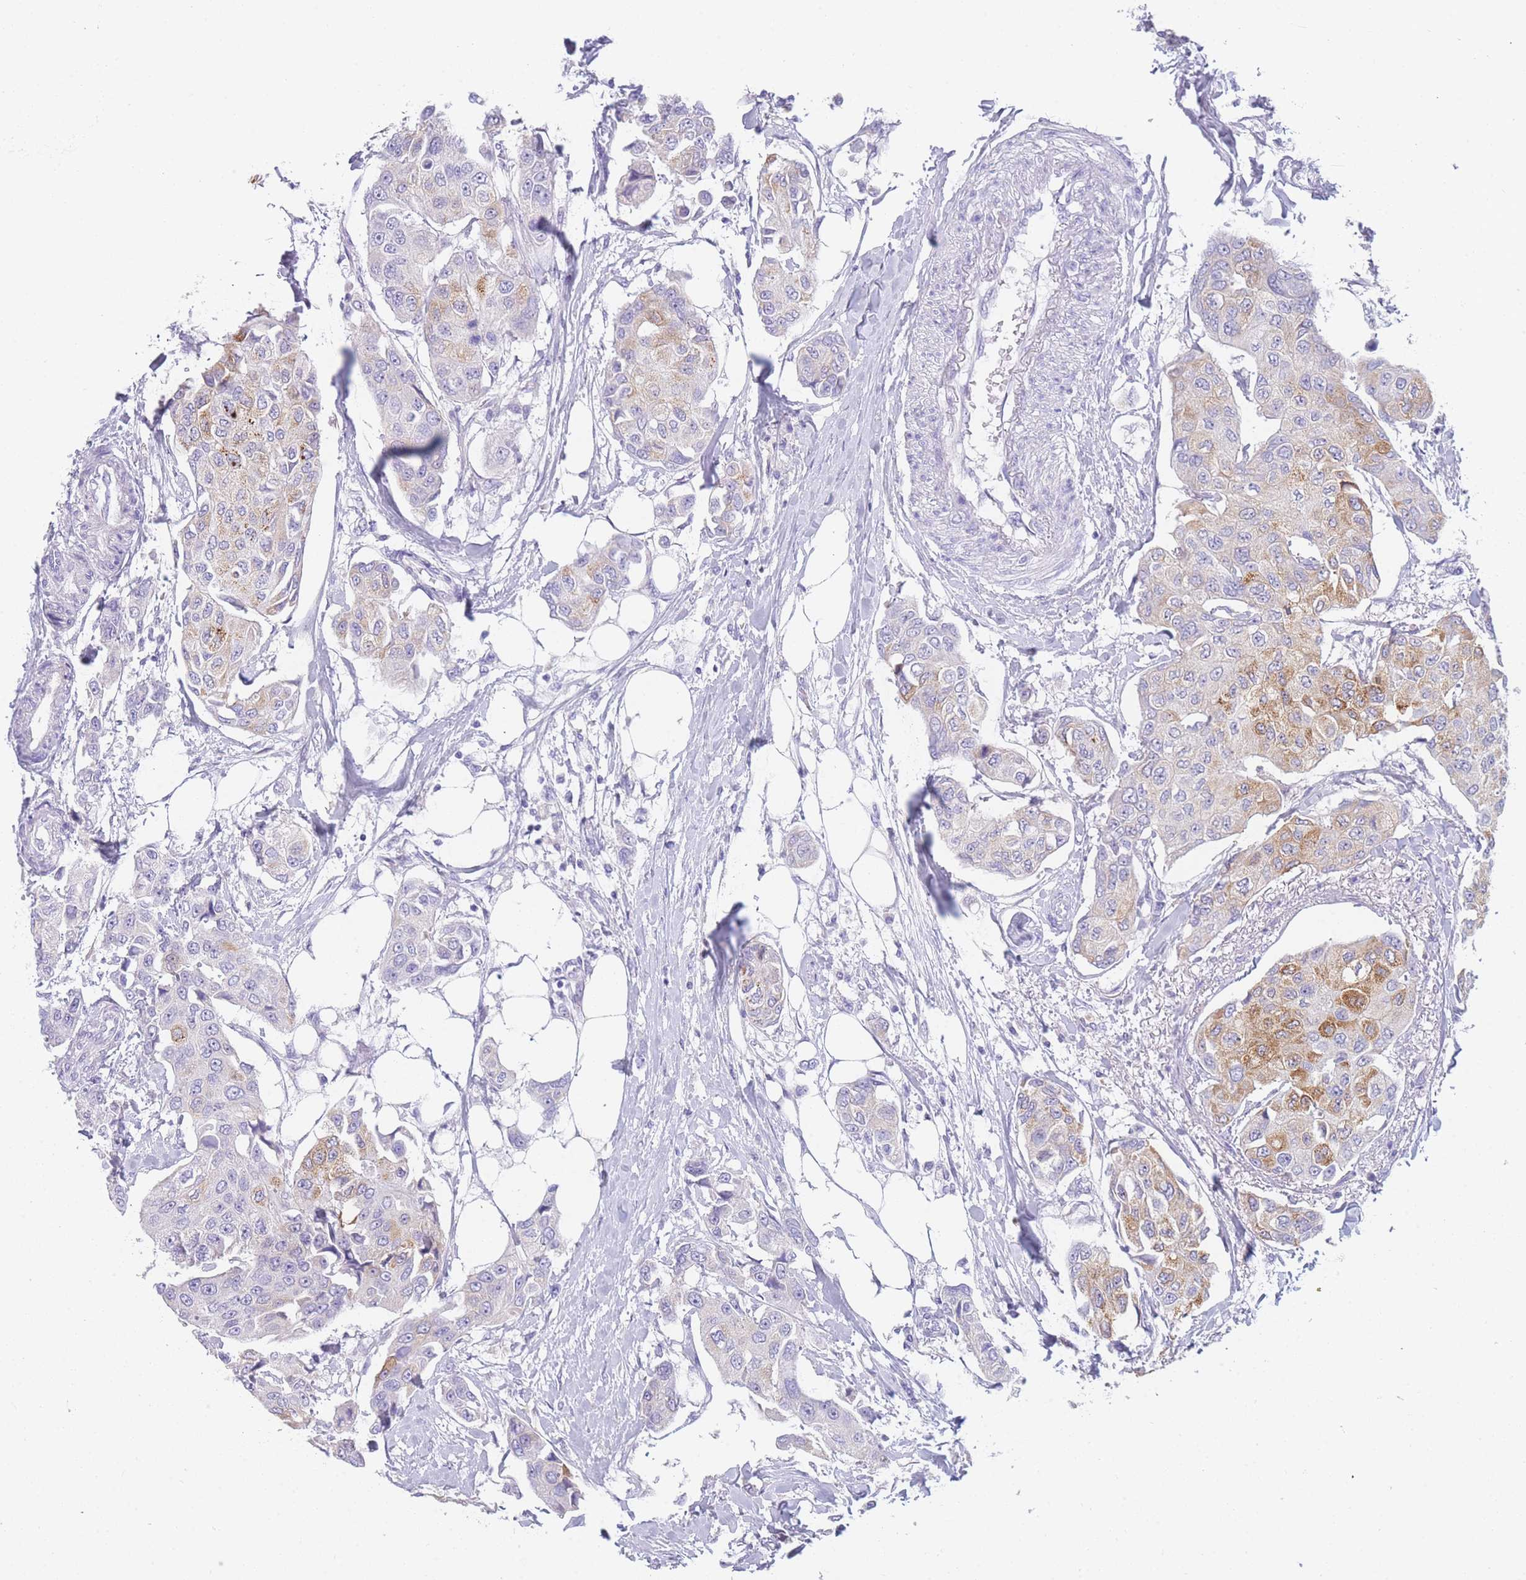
{"staining": {"intensity": "moderate", "quantity": "<25%", "location": "cytoplasmic/membranous"}, "tissue": "breast cancer", "cell_type": "Tumor cells", "image_type": "cancer", "snomed": [{"axis": "morphology", "description": "Duct carcinoma"}, {"axis": "topography", "description": "Breast"}], "caption": "Immunohistochemistry of human breast infiltrating ductal carcinoma displays low levels of moderate cytoplasmic/membranous staining in about <25% of tumor cells.", "gene": "ZNF627", "patient": {"sex": "female", "age": 80}}